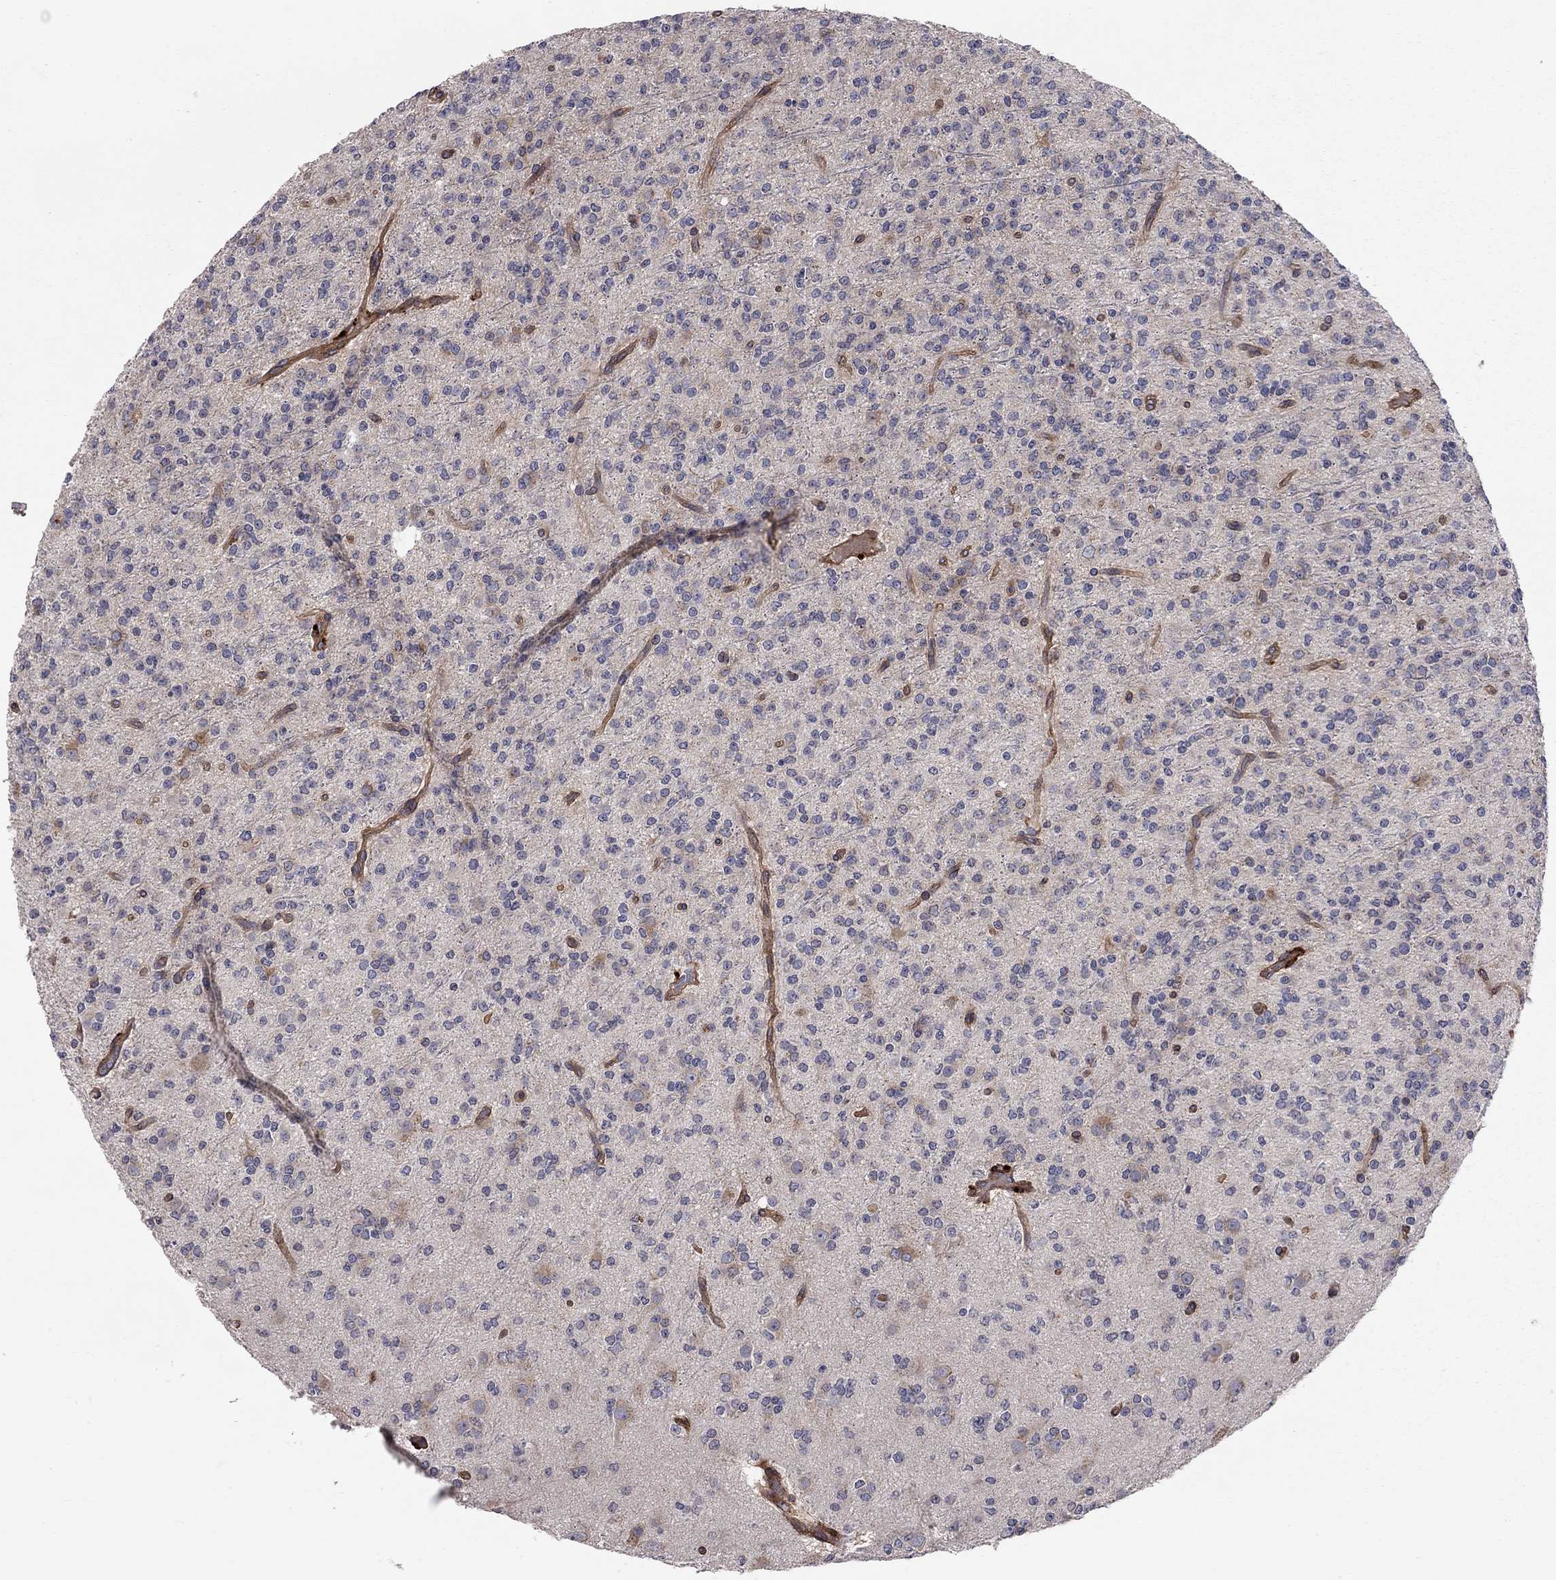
{"staining": {"intensity": "negative", "quantity": "none", "location": "none"}, "tissue": "glioma", "cell_type": "Tumor cells", "image_type": "cancer", "snomed": [{"axis": "morphology", "description": "Glioma, malignant, Low grade"}, {"axis": "topography", "description": "Brain"}], "caption": "The photomicrograph reveals no staining of tumor cells in glioma. The staining was performed using DAB to visualize the protein expression in brown, while the nuclei were stained in blue with hematoxylin (Magnification: 20x).", "gene": "RASEF", "patient": {"sex": "male", "age": 27}}